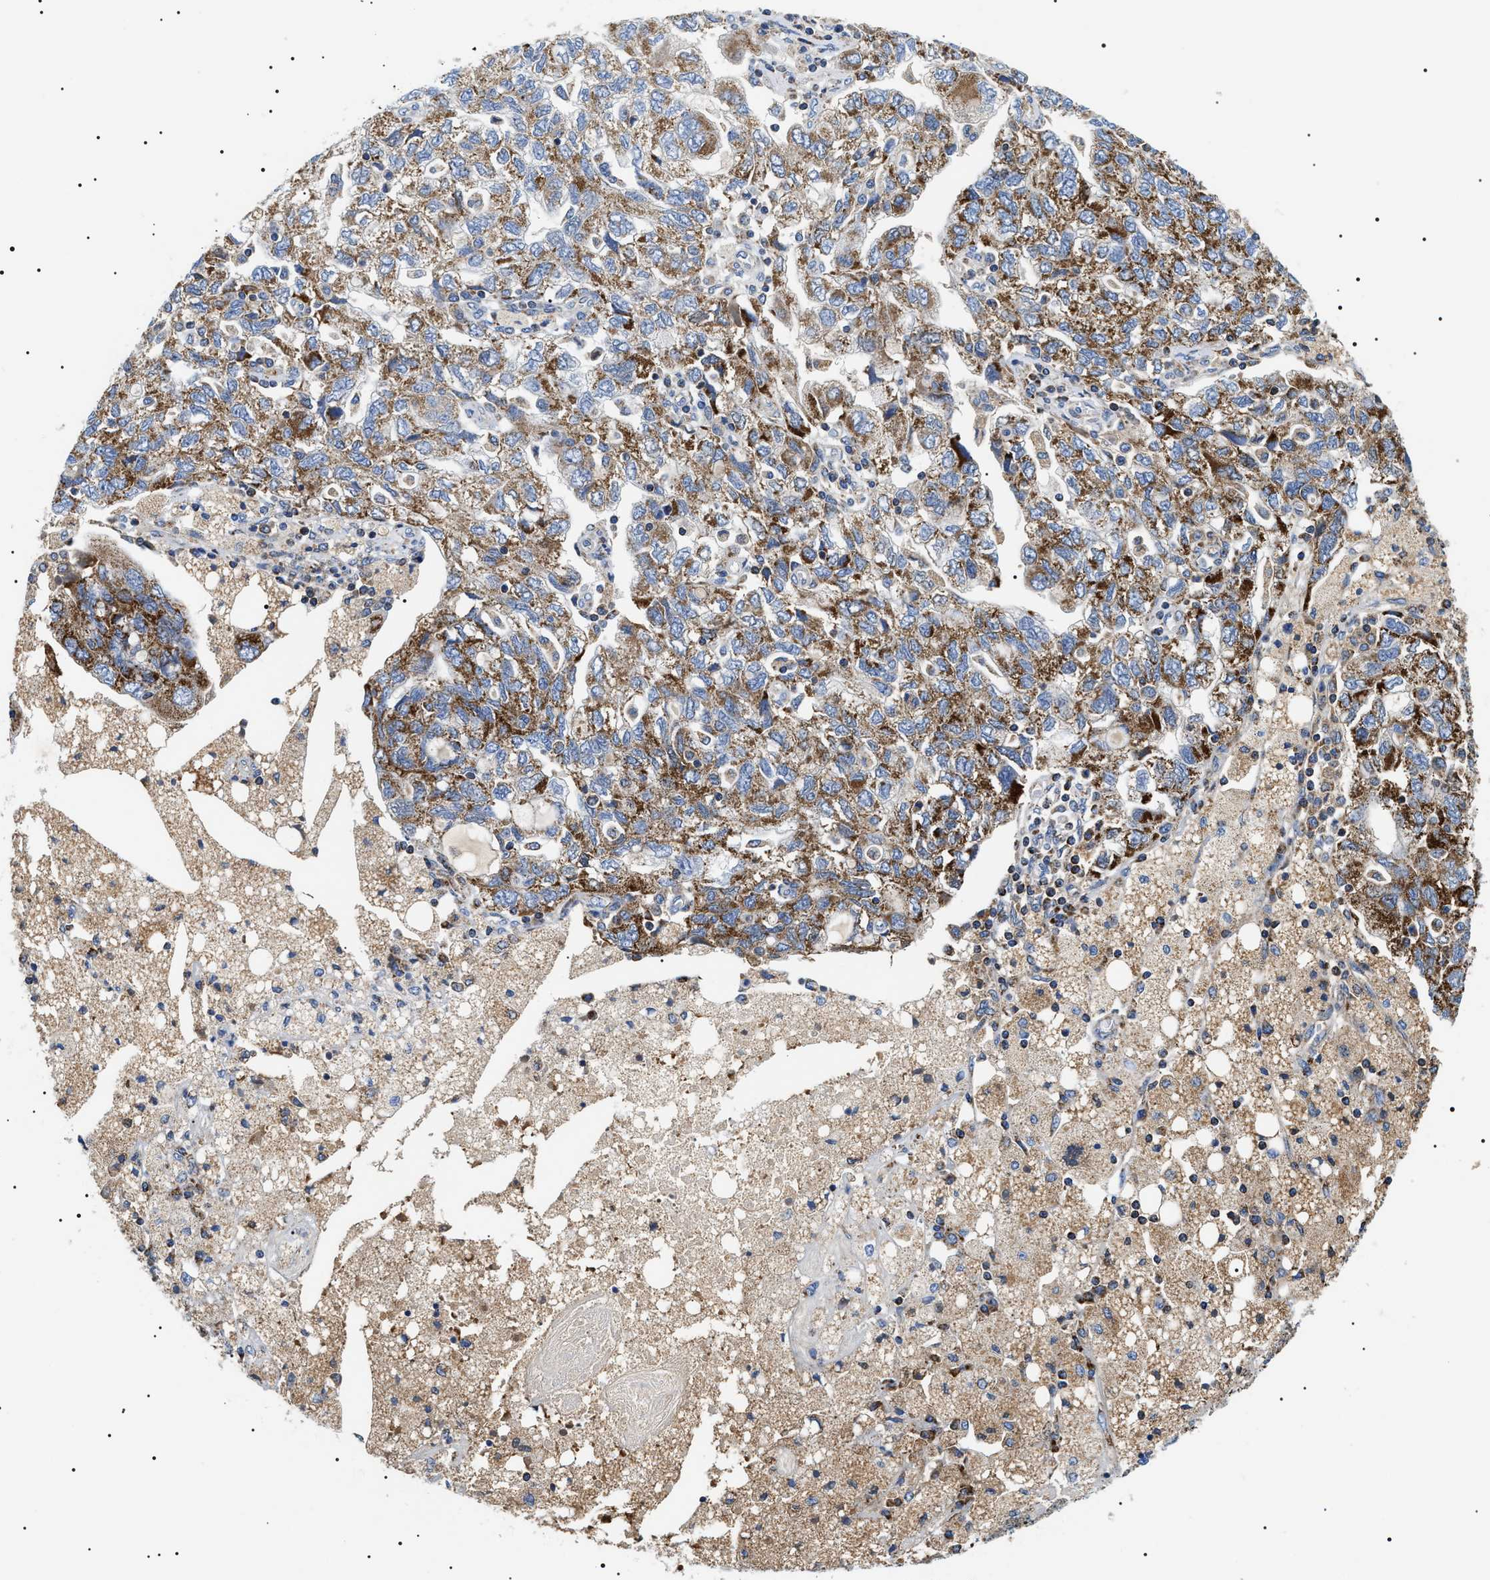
{"staining": {"intensity": "moderate", "quantity": ">75%", "location": "cytoplasmic/membranous"}, "tissue": "ovarian cancer", "cell_type": "Tumor cells", "image_type": "cancer", "snomed": [{"axis": "morphology", "description": "Carcinoma, NOS"}, {"axis": "morphology", "description": "Cystadenocarcinoma, serous, NOS"}, {"axis": "topography", "description": "Ovary"}], "caption": "Tumor cells show moderate cytoplasmic/membranous expression in approximately >75% of cells in ovarian cancer.", "gene": "OXSM", "patient": {"sex": "female", "age": 69}}